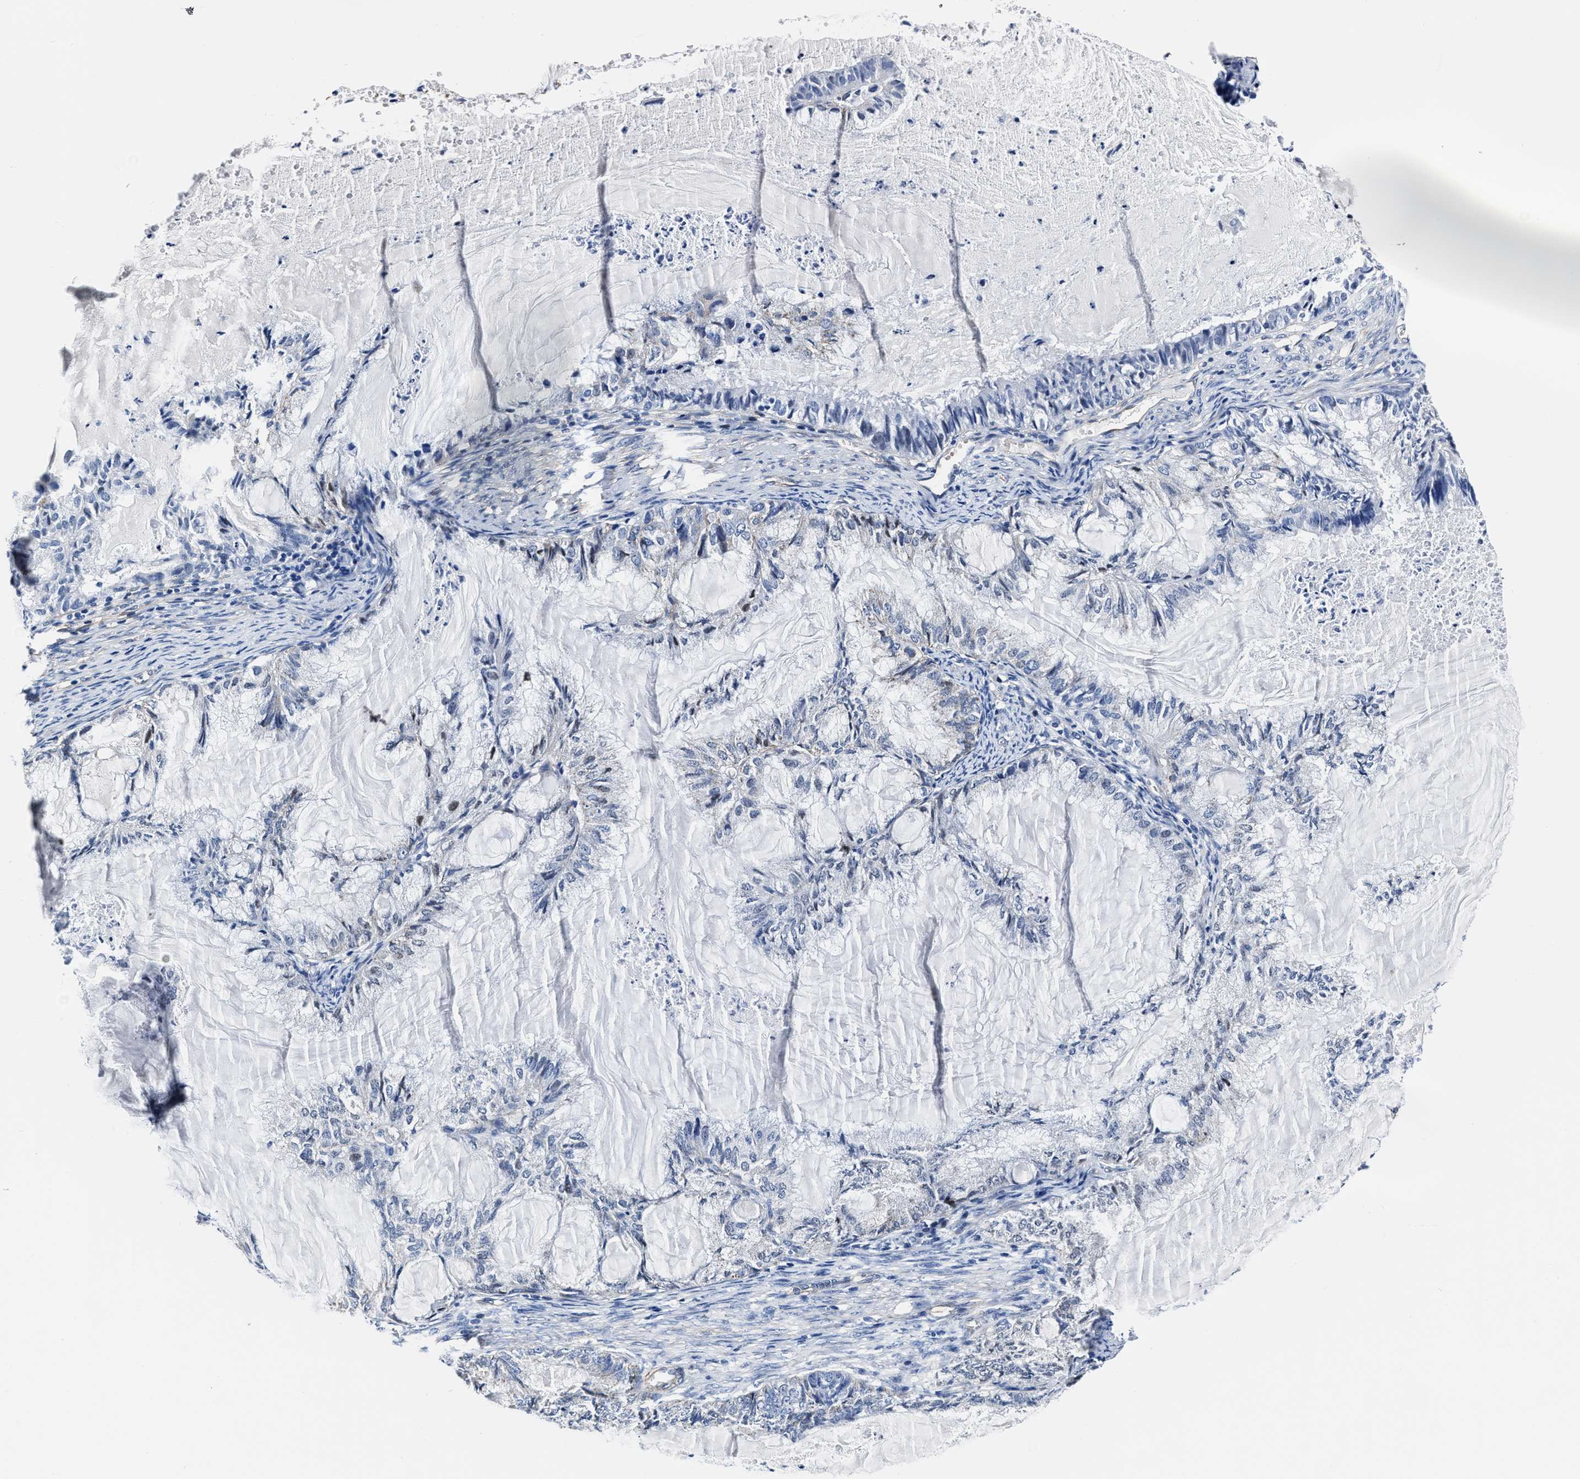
{"staining": {"intensity": "negative", "quantity": "none", "location": "none"}, "tissue": "endometrial cancer", "cell_type": "Tumor cells", "image_type": "cancer", "snomed": [{"axis": "morphology", "description": "Adenocarcinoma, NOS"}, {"axis": "topography", "description": "Endometrium"}], "caption": "Immunohistochemical staining of endometrial adenocarcinoma displays no significant expression in tumor cells. Nuclei are stained in blue.", "gene": "KCNMB3", "patient": {"sex": "female", "age": 86}}